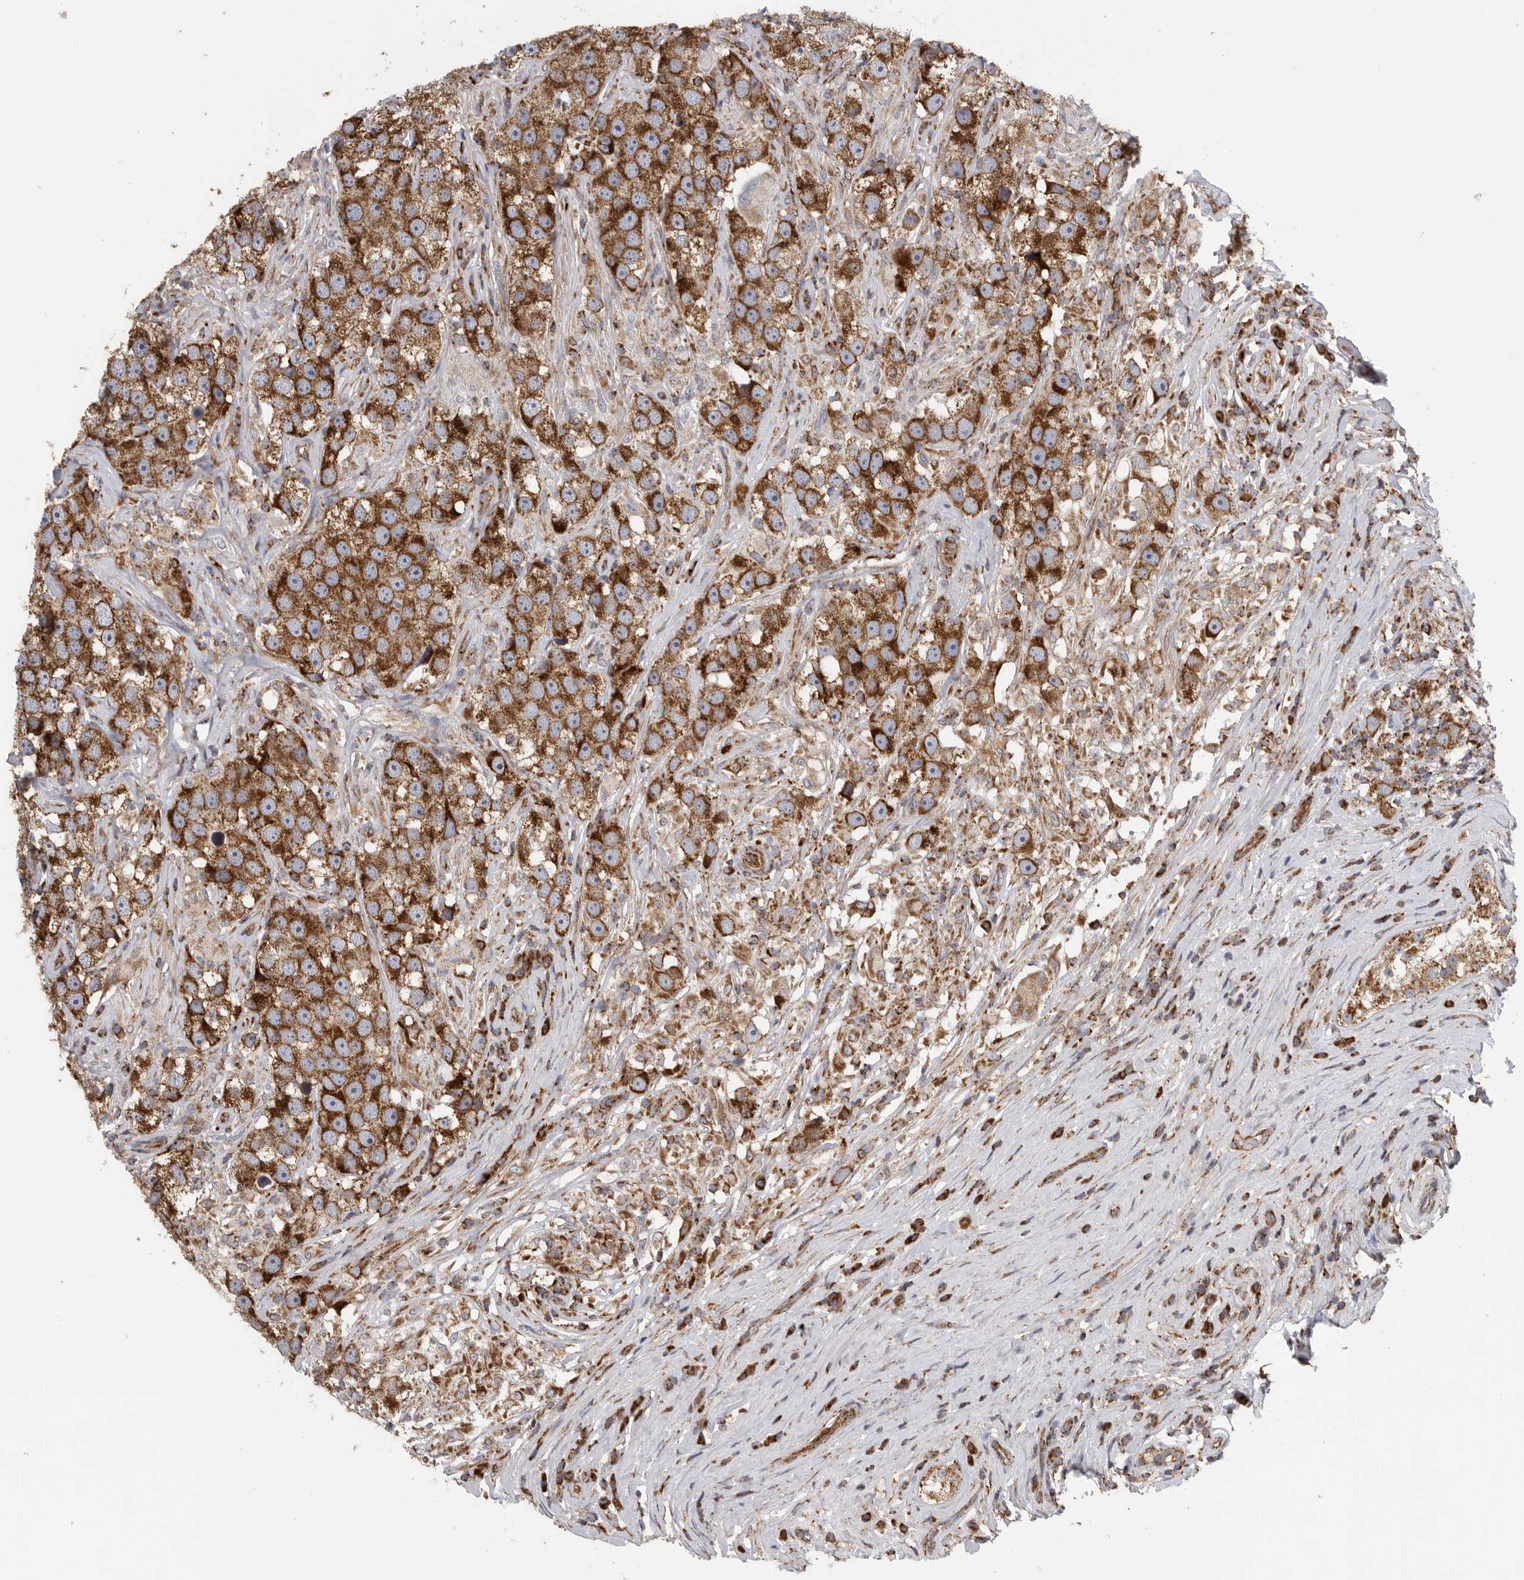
{"staining": {"intensity": "strong", "quantity": ">75%", "location": "cytoplasmic/membranous"}, "tissue": "testis cancer", "cell_type": "Tumor cells", "image_type": "cancer", "snomed": [{"axis": "morphology", "description": "Seminoma, NOS"}, {"axis": "topography", "description": "Testis"}], "caption": "Testis cancer (seminoma) stained with DAB IHC displays high levels of strong cytoplasmic/membranous expression in about >75% of tumor cells. (Brightfield microscopy of DAB IHC at high magnification).", "gene": "FKBP8", "patient": {"sex": "male", "age": 49}}